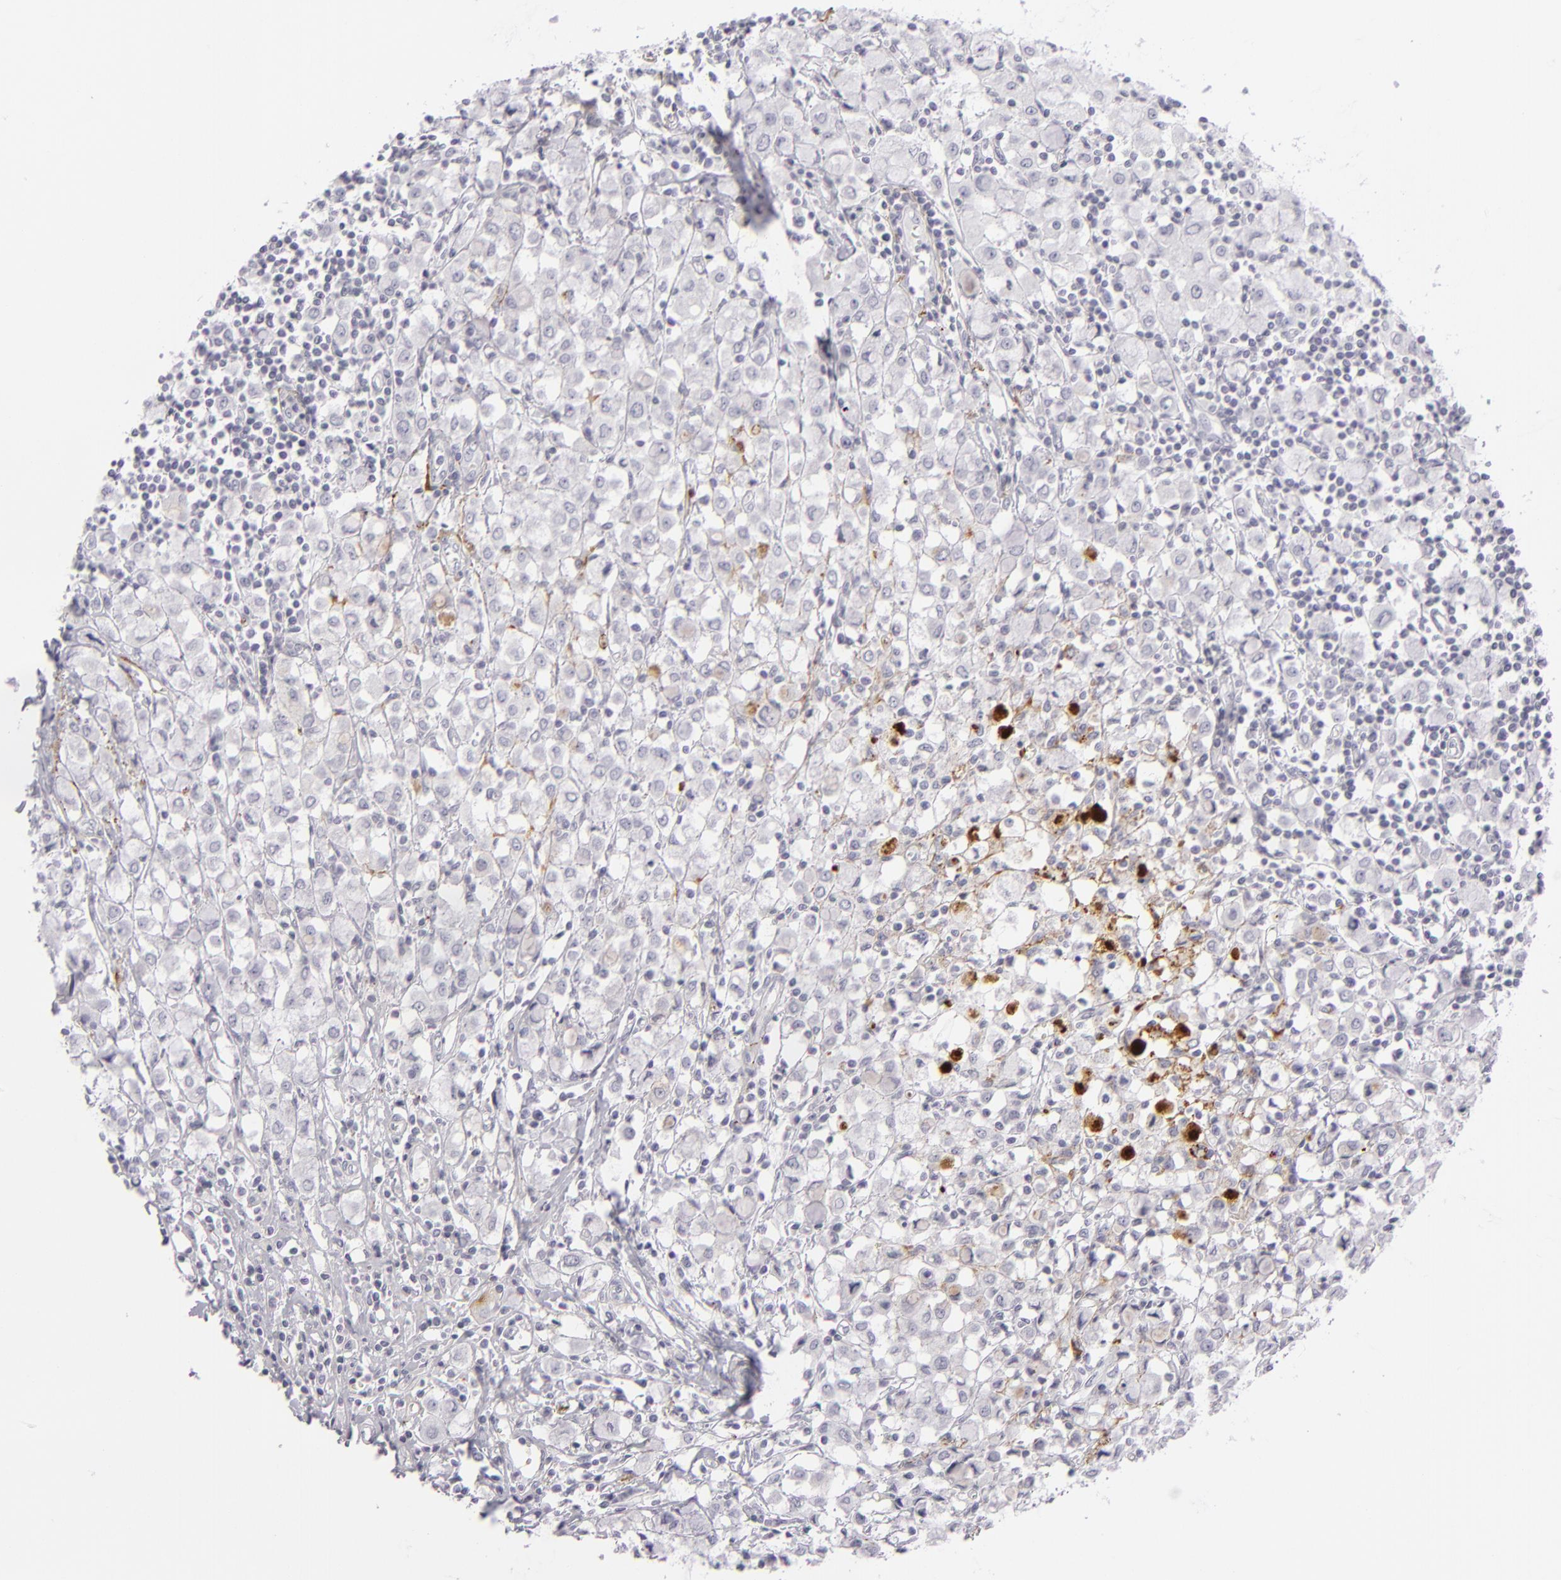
{"staining": {"intensity": "negative", "quantity": "none", "location": "none"}, "tissue": "breast cancer", "cell_type": "Tumor cells", "image_type": "cancer", "snomed": [{"axis": "morphology", "description": "Lobular carcinoma"}, {"axis": "topography", "description": "Breast"}], "caption": "Image shows no protein expression in tumor cells of breast cancer tissue. (DAB immunohistochemistry with hematoxylin counter stain).", "gene": "C9", "patient": {"sex": "female", "age": 85}}